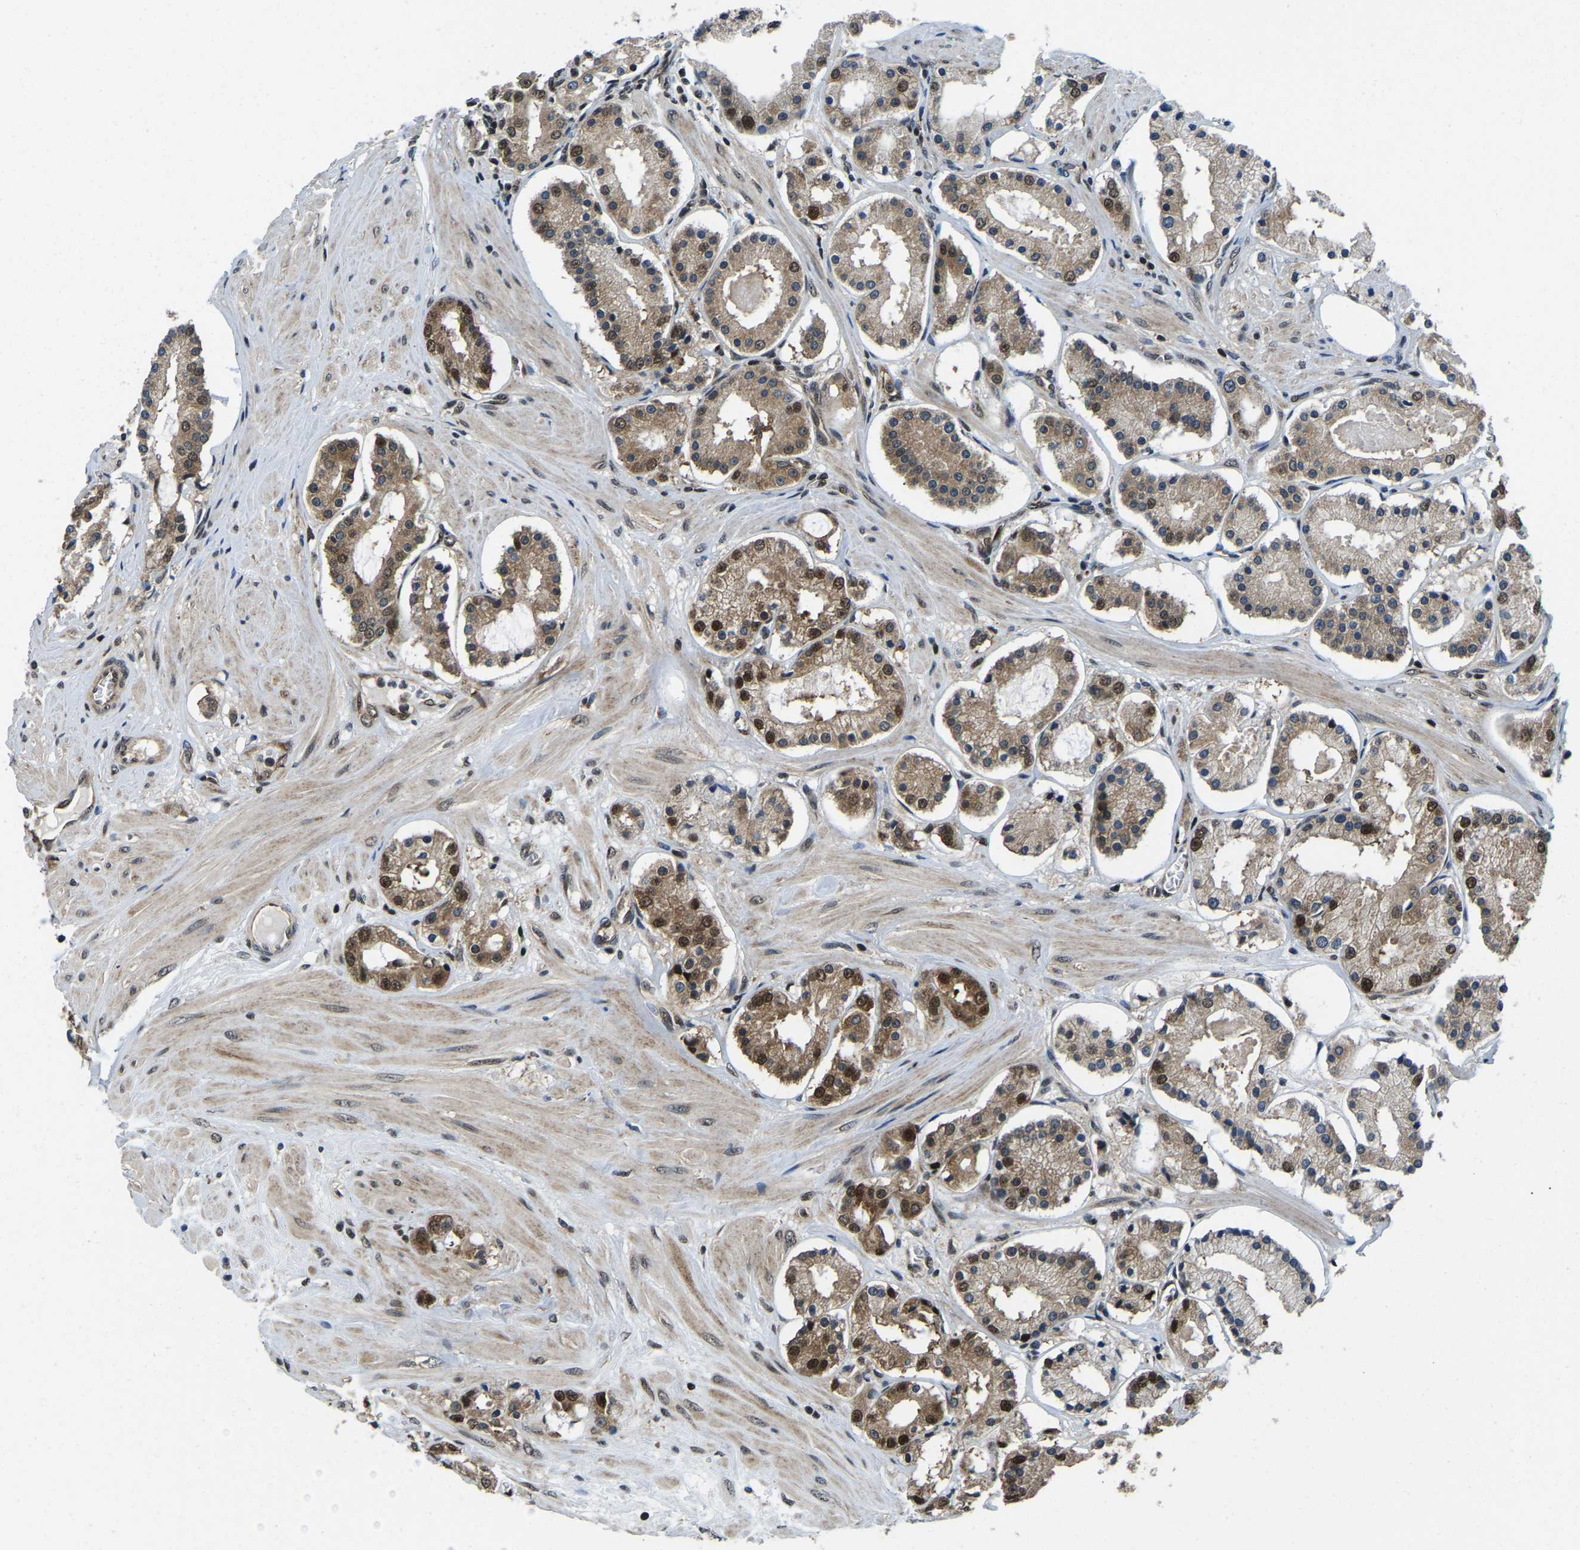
{"staining": {"intensity": "moderate", "quantity": ">75%", "location": "cytoplasmic/membranous,nuclear"}, "tissue": "prostate cancer", "cell_type": "Tumor cells", "image_type": "cancer", "snomed": [{"axis": "morphology", "description": "Adenocarcinoma, High grade"}, {"axis": "topography", "description": "Prostate"}], "caption": "An IHC image of neoplastic tissue is shown. Protein staining in brown labels moderate cytoplasmic/membranous and nuclear positivity in prostate cancer (adenocarcinoma (high-grade)) within tumor cells.", "gene": "DFFA", "patient": {"sex": "male", "age": 66}}